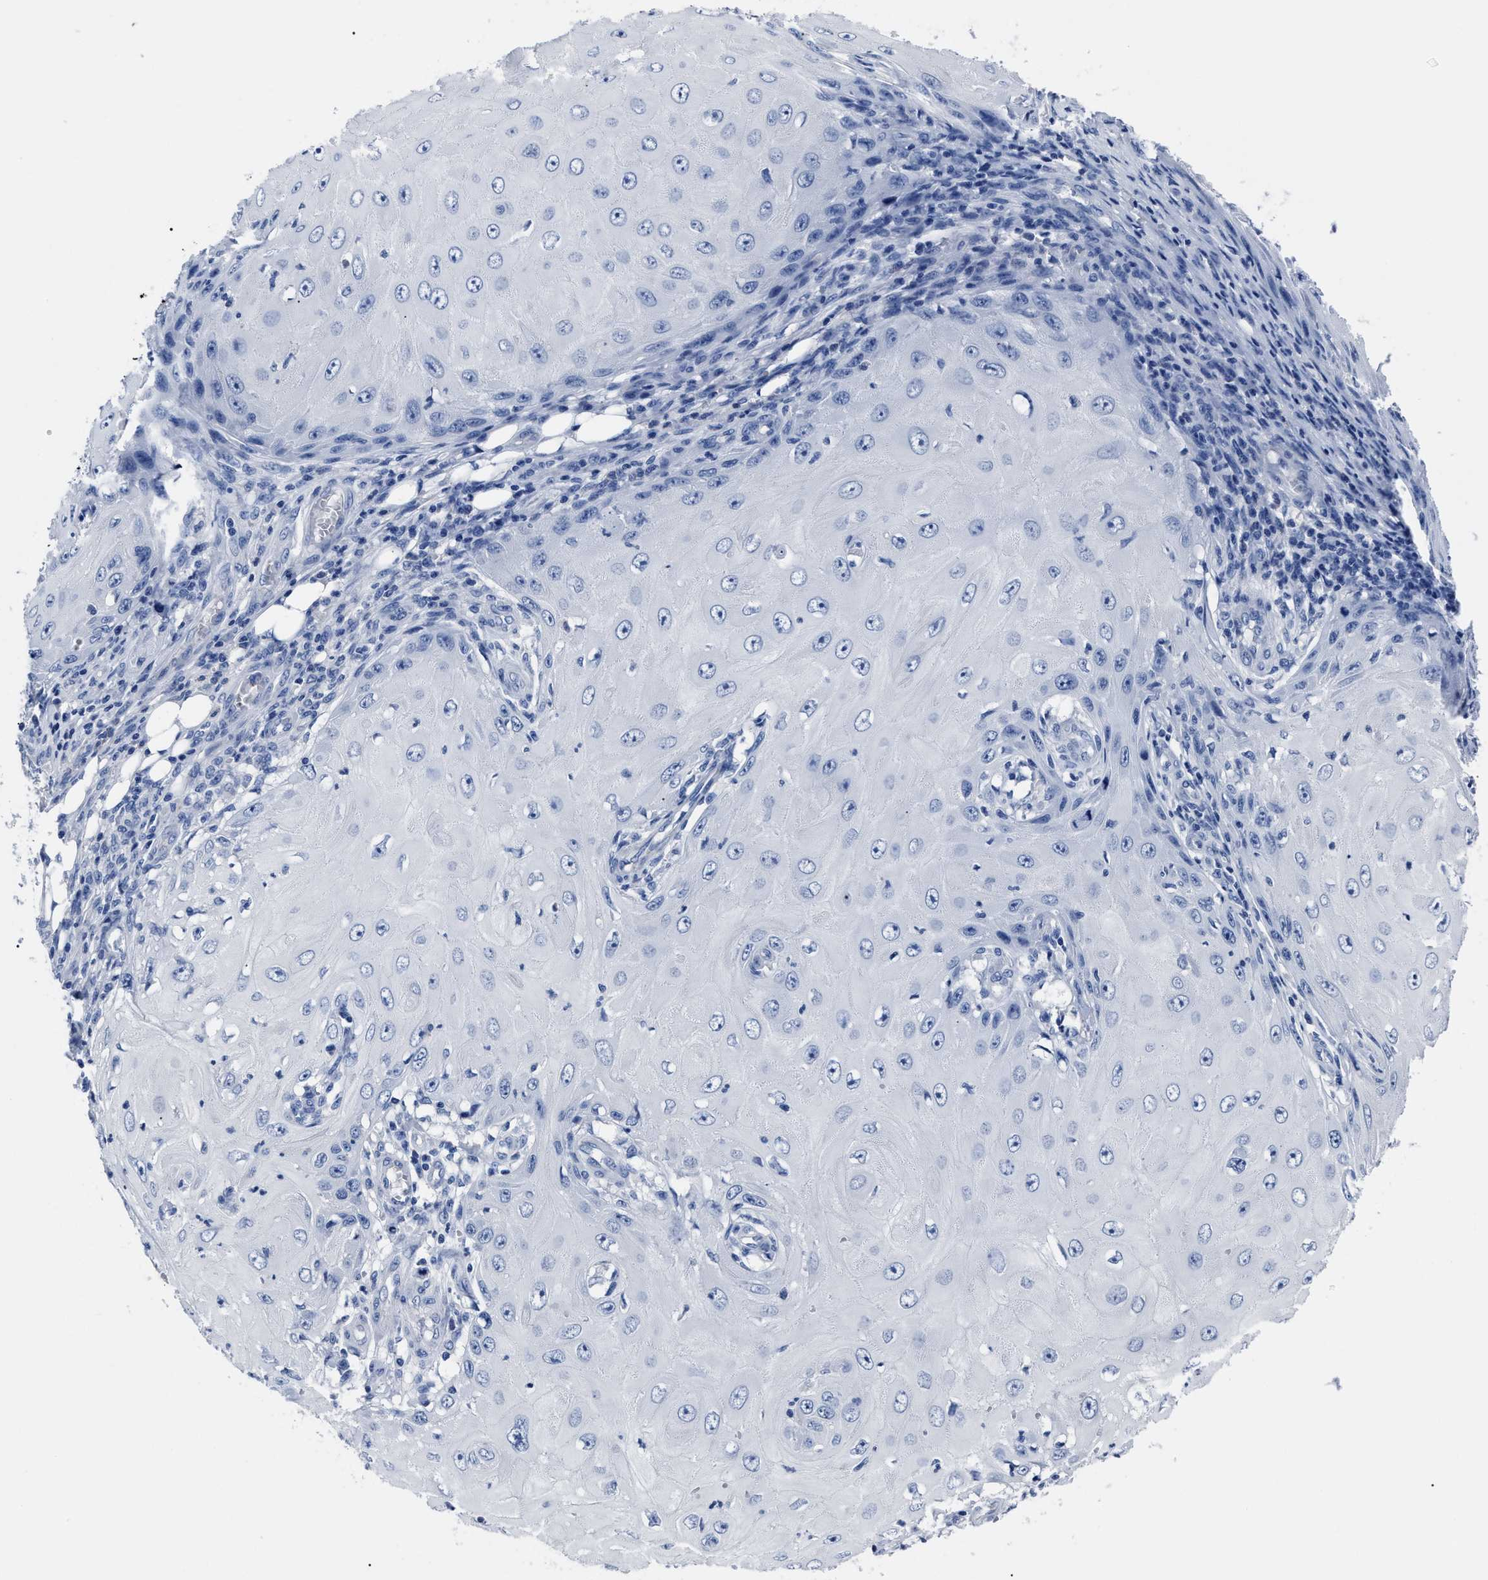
{"staining": {"intensity": "negative", "quantity": "none", "location": "none"}, "tissue": "skin cancer", "cell_type": "Tumor cells", "image_type": "cancer", "snomed": [{"axis": "morphology", "description": "Squamous cell carcinoma, NOS"}, {"axis": "topography", "description": "Skin"}], "caption": "Tumor cells are negative for brown protein staining in squamous cell carcinoma (skin).", "gene": "ALPG", "patient": {"sex": "female", "age": 73}}